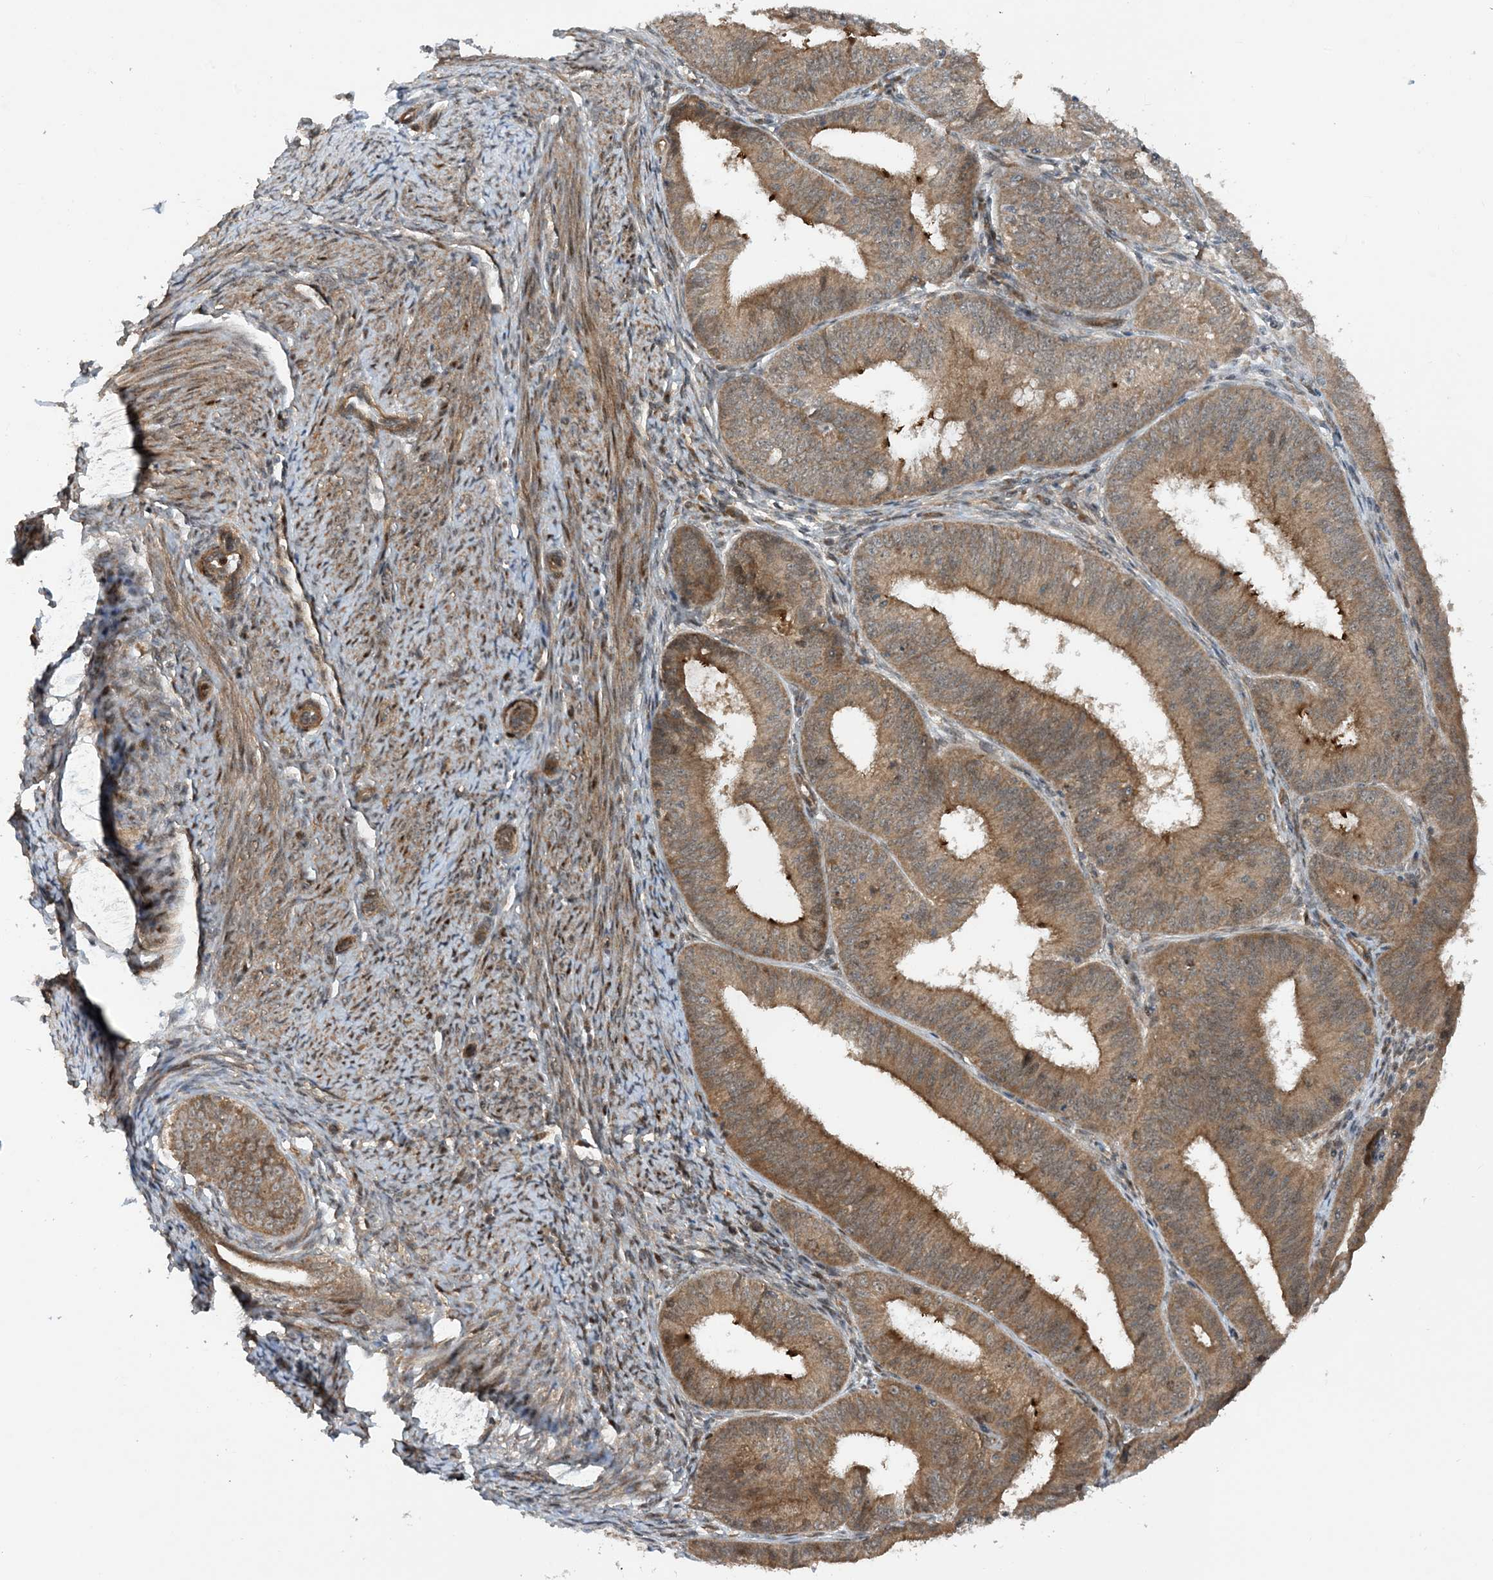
{"staining": {"intensity": "moderate", "quantity": "25%-75%", "location": "cytoplasmic/membranous"}, "tissue": "endometrial cancer", "cell_type": "Tumor cells", "image_type": "cancer", "snomed": [{"axis": "morphology", "description": "Adenocarcinoma, NOS"}, {"axis": "topography", "description": "Endometrium"}], "caption": "Endometrial cancer was stained to show a protein in brown. There is medium levels of moderate cytoplasmic/membranous staining in approximately 25%-75% of tumor cells.", "gene": "HEMK1", "patient": {"sex": "female", "age": 51}}